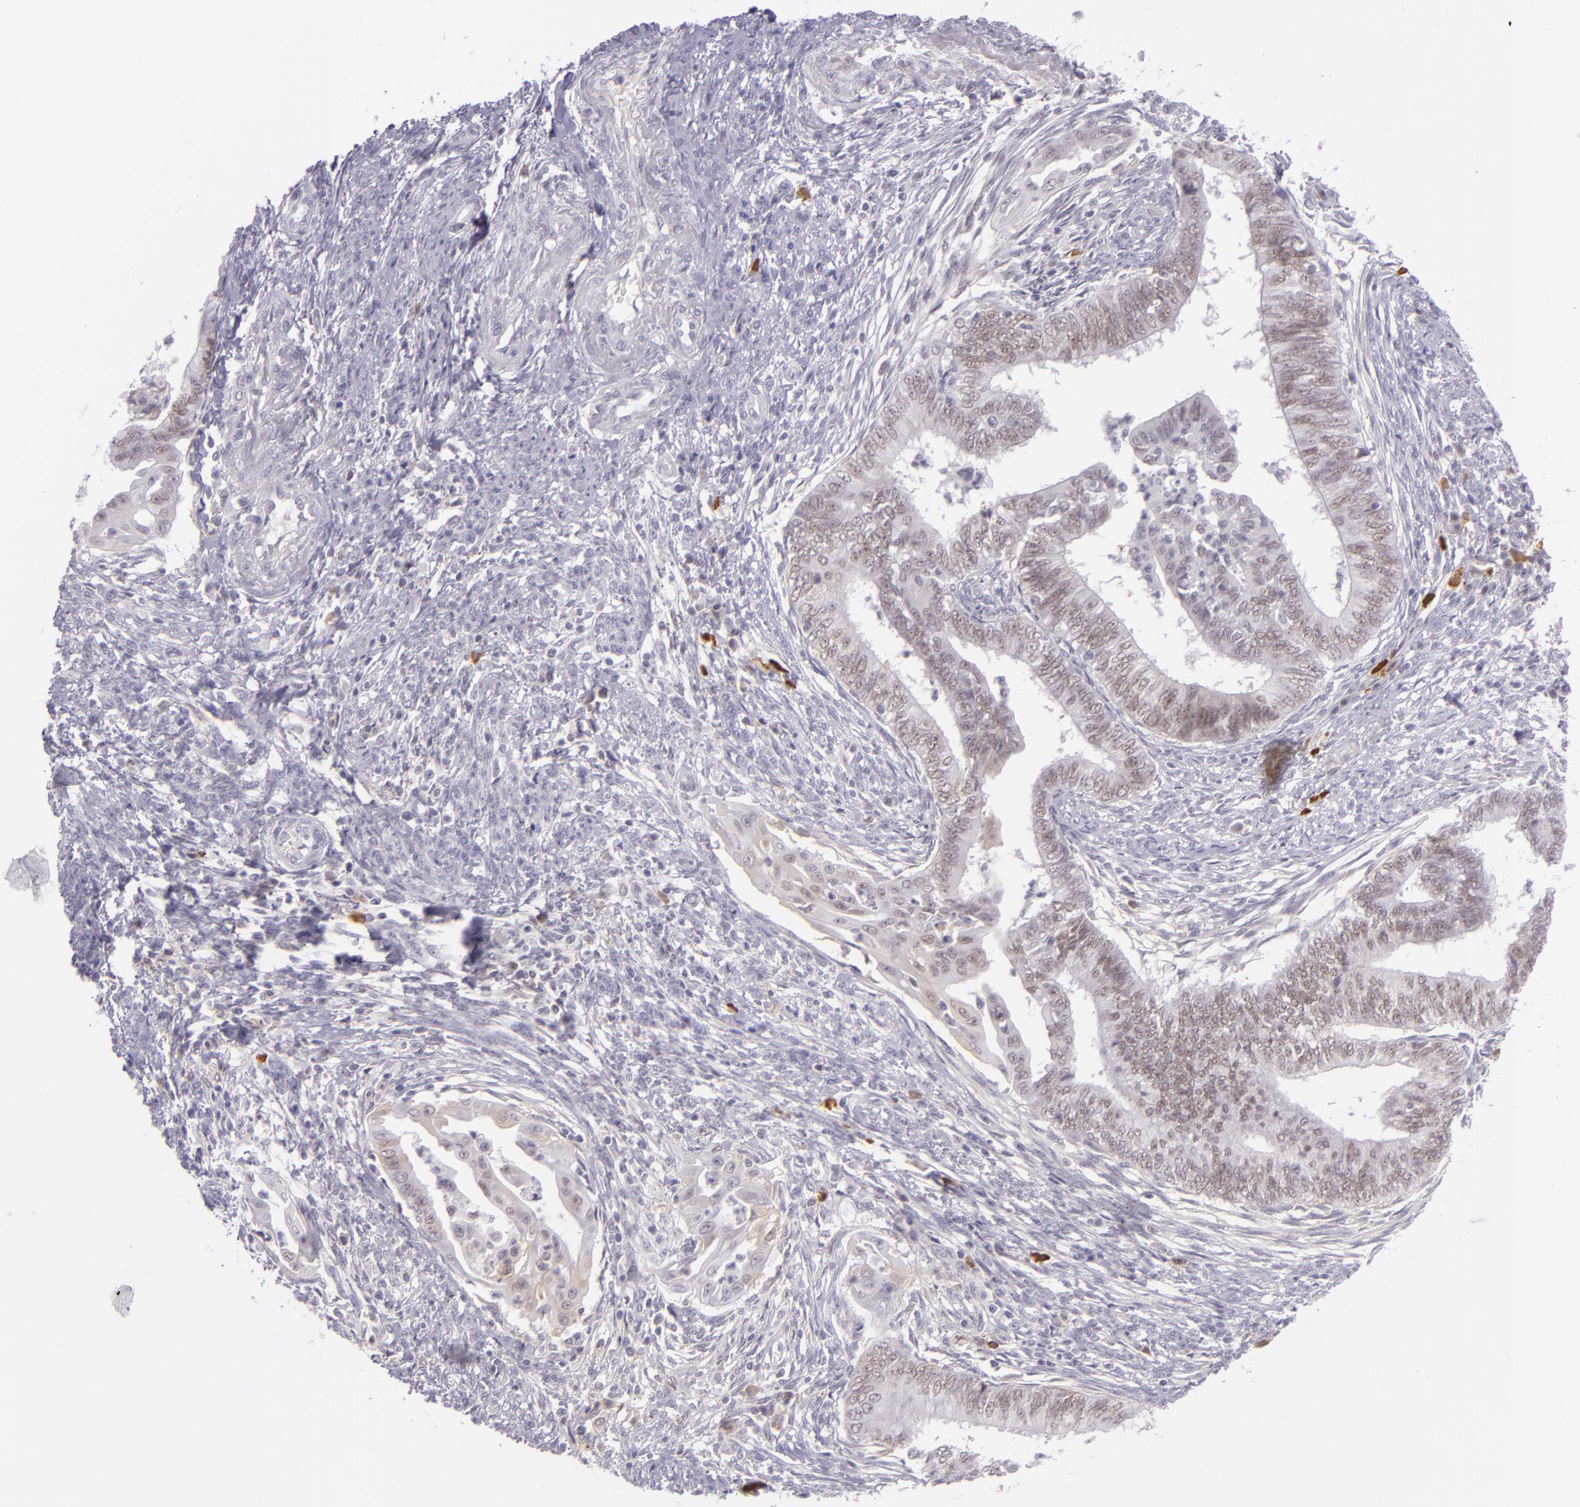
{"staining": {"intensity": "weak", "quantity": "25%-75%", "location": "cytoplasmic/membranous"}, "tissue": "endometrial cancer", "cell_type": "Tumor cells", "image_type": "cancer", "snomed": [{"axis": "morphology", "description": "Adenocarcinoma, NOS"}, {"axis": "topography", "description": "Endometrium"}], "caption": "A low amount of weak cytoplasmic/membranous expression is seen in approximately 25%-75% of tumor cells in endometrial adenocarcinoma tissue. Nuclei are stained in blue.", "gene": "CHEK2", "patient": {"sex": "female", "age": 66}}